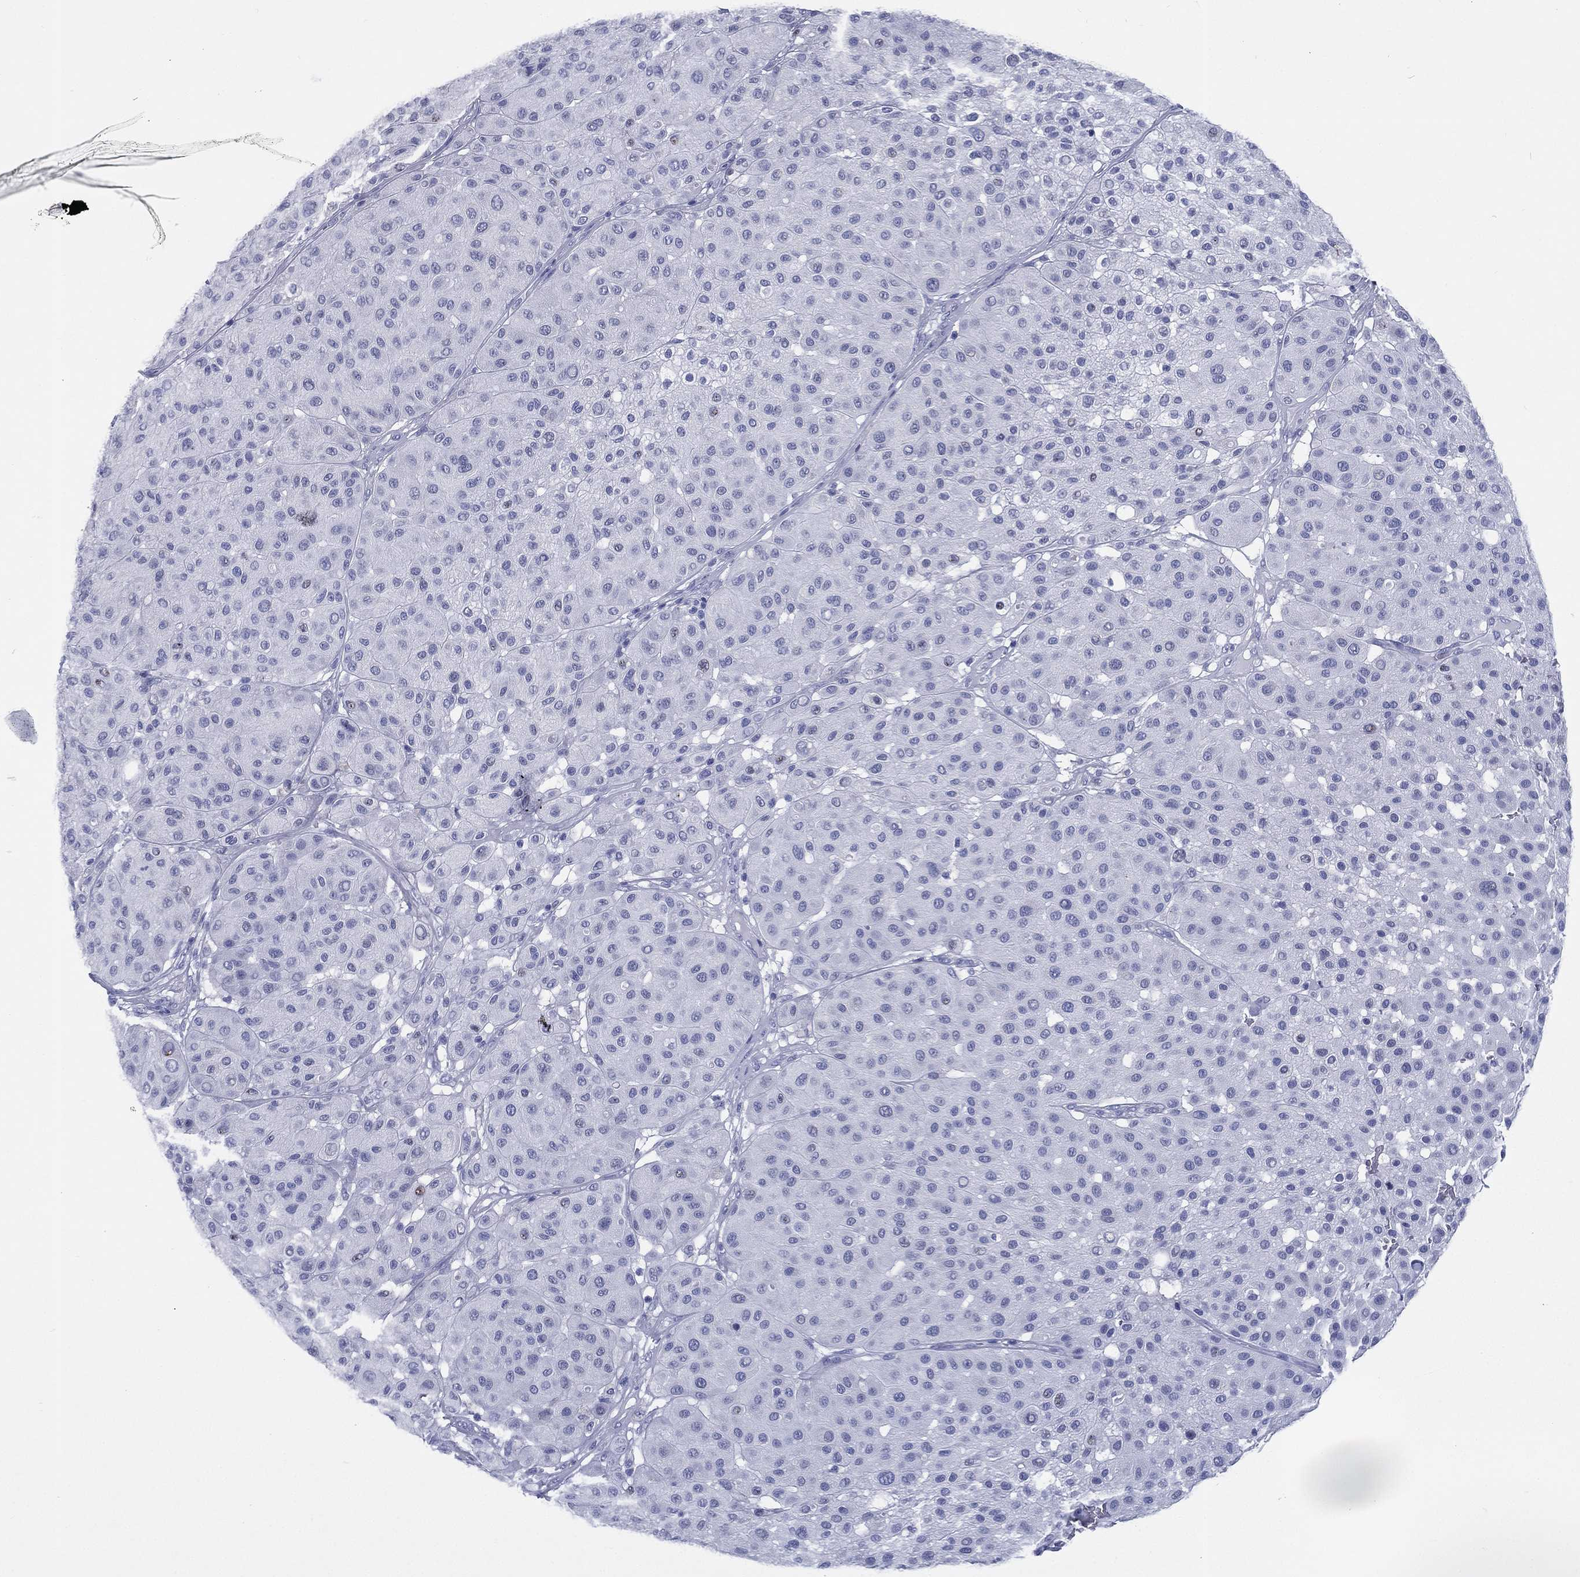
{"staining": {"intensity": "negative", "quantity": "none", "location": "none"}, "tissue": "melanoma", "cell_type": "Tumor cells", "image_type": "cancer", "snomed": [{"axis": "morphology", "description": "Malignant melanoma, Metastatic site"}, {"axis": "topography", "description": "Smooth muscle"}], "caption": "A high-resolution histopathology image shows IHC staining of melanoma, which exhibits no significant staining in tumor cells.", "gene": "RSPH4A", "patient": {"sex": "male", "age": 41}}